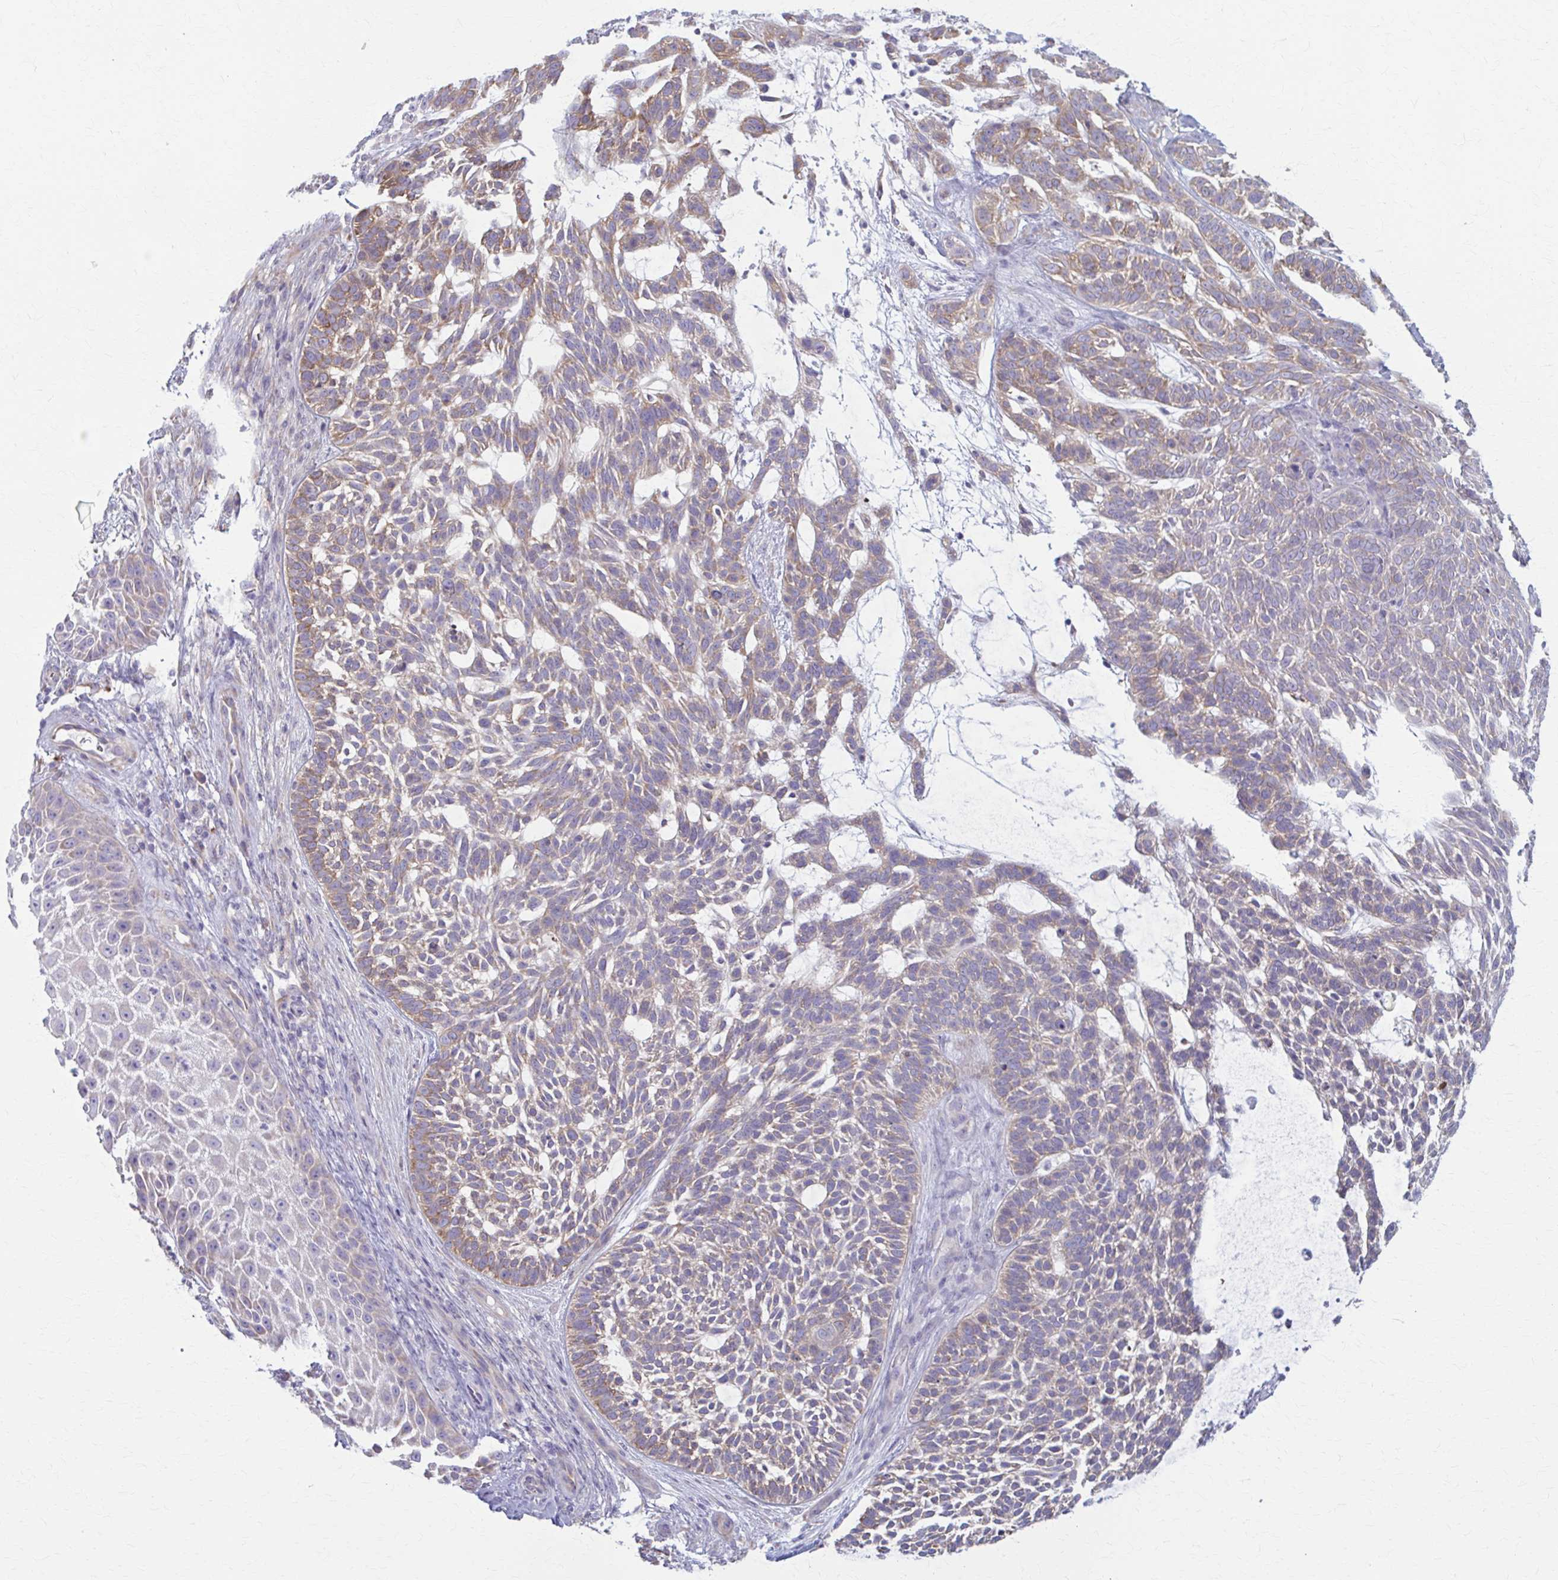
{"staining": {"intensity": "weak", "quantity": ">75%", "location": "cytoplasmic/membranous"}, "tissue": "skin cancer", "cell_type": "Tumor cells", "image_type": "cancer", "snomed": [{"axis": "morphology", "description": "Basal cell carcinoma"}, {"axis": "topography", "description": "Skin"}, {"axis": "topography", "description": "Skin, foot"}], "caption": "Skin cancer stained with DAB immunohistochemistry exhibits low levels of weak cytoplasmic/membranous expression in approximately >75% of tumor cells.", "gene": "PRKRA", "patient": {"sex": "female", "age": 77}}